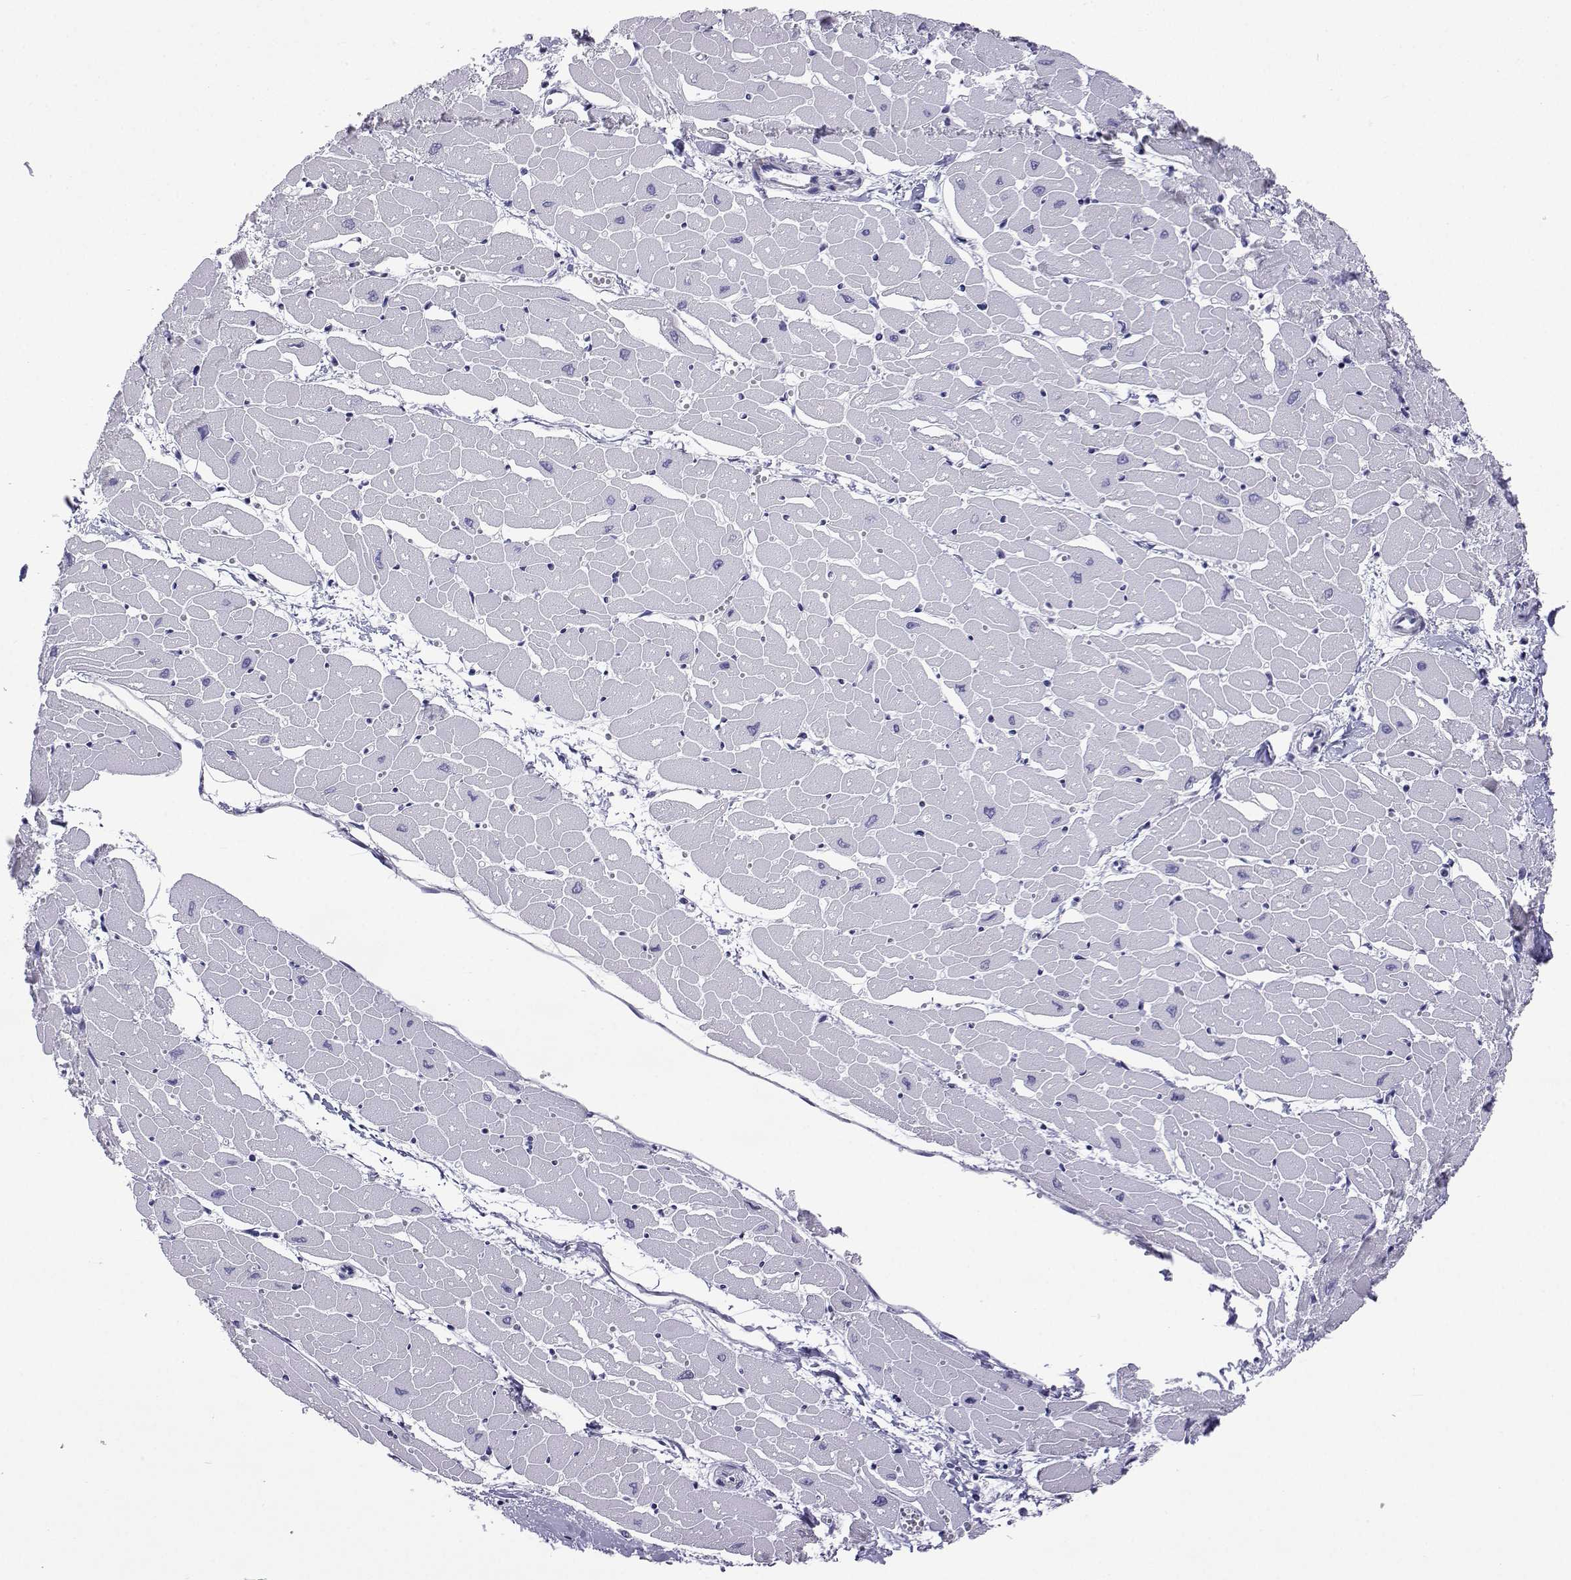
{"staining": {"intensity": "negative", "quantity": "none", "location": "none"}, "tissue": "heart muscle", "cell_type": "Cardiomyocytes", "image_type": "normal", "snomed": [{"axis": "morphology", "description": "Normal tissue, NOS"}, {"axis": "topography", "description": "Heart"}], "caption": "Immunohistochemistry (IHC) photomicrograph of unremarkable heart muscle stained for a protein (brown), which reveals no expression in cardiomyocytes.", "gene": "ACTL7A", "patient": {"sex": "male", "age": 57}}